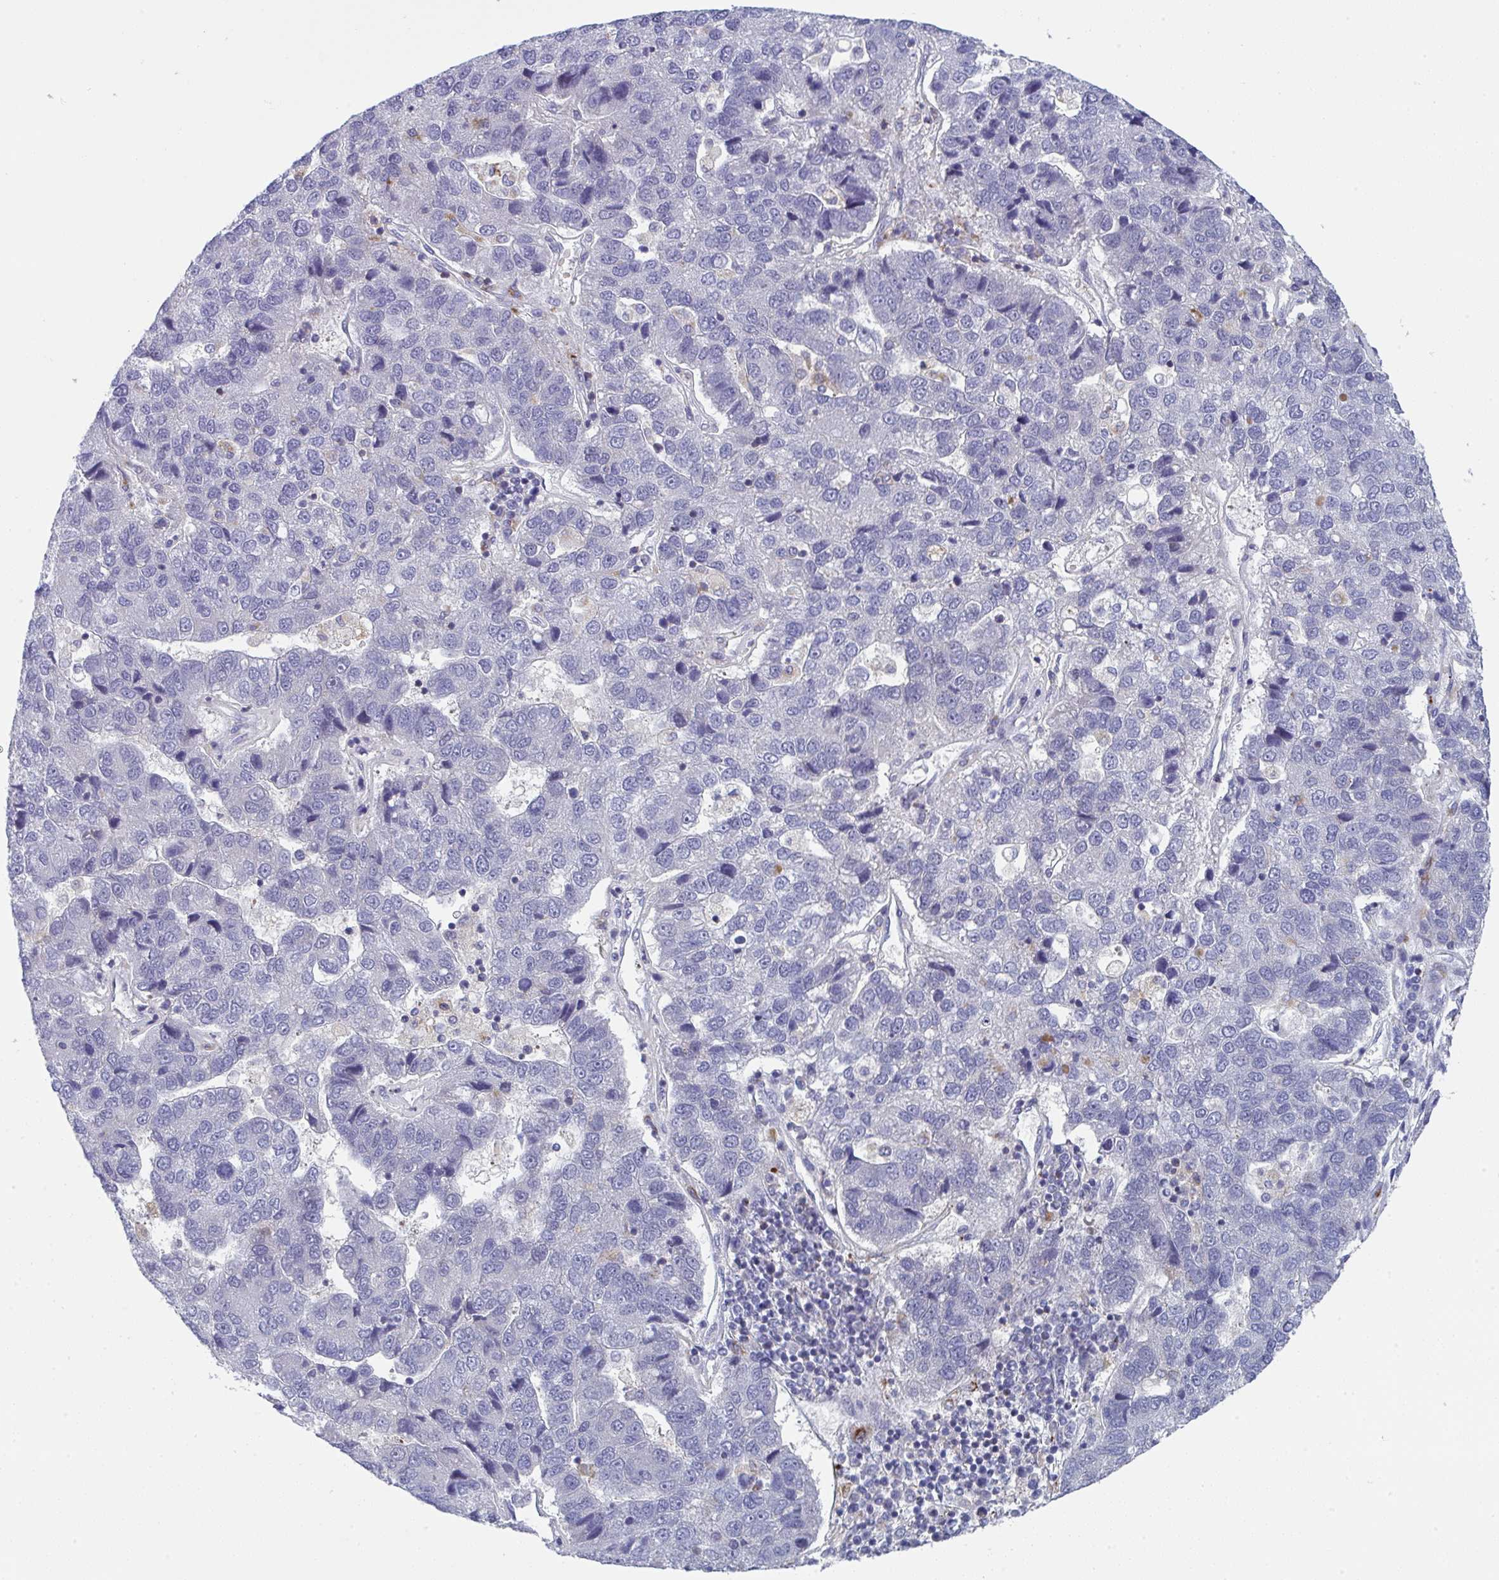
{"staining": {"intensity": "negative", "quantity": "none", "location": "none"}, "tissue": "pancreatic cancer", "cell_type": "Tumor cells", "image_type": "cancer", "snomed": [{"axis": "morphology", "description": "Adenocarcinoma, NOS"}, {"axis": "topography", "description": "Pancreas"}], "caption": "DAB immunohistochemical staining of pancreatic adenocarcinoma displays no significant staining in tumor cells.", "gene": "AOC2", "patient": {"sex": "female", "age": 61}}